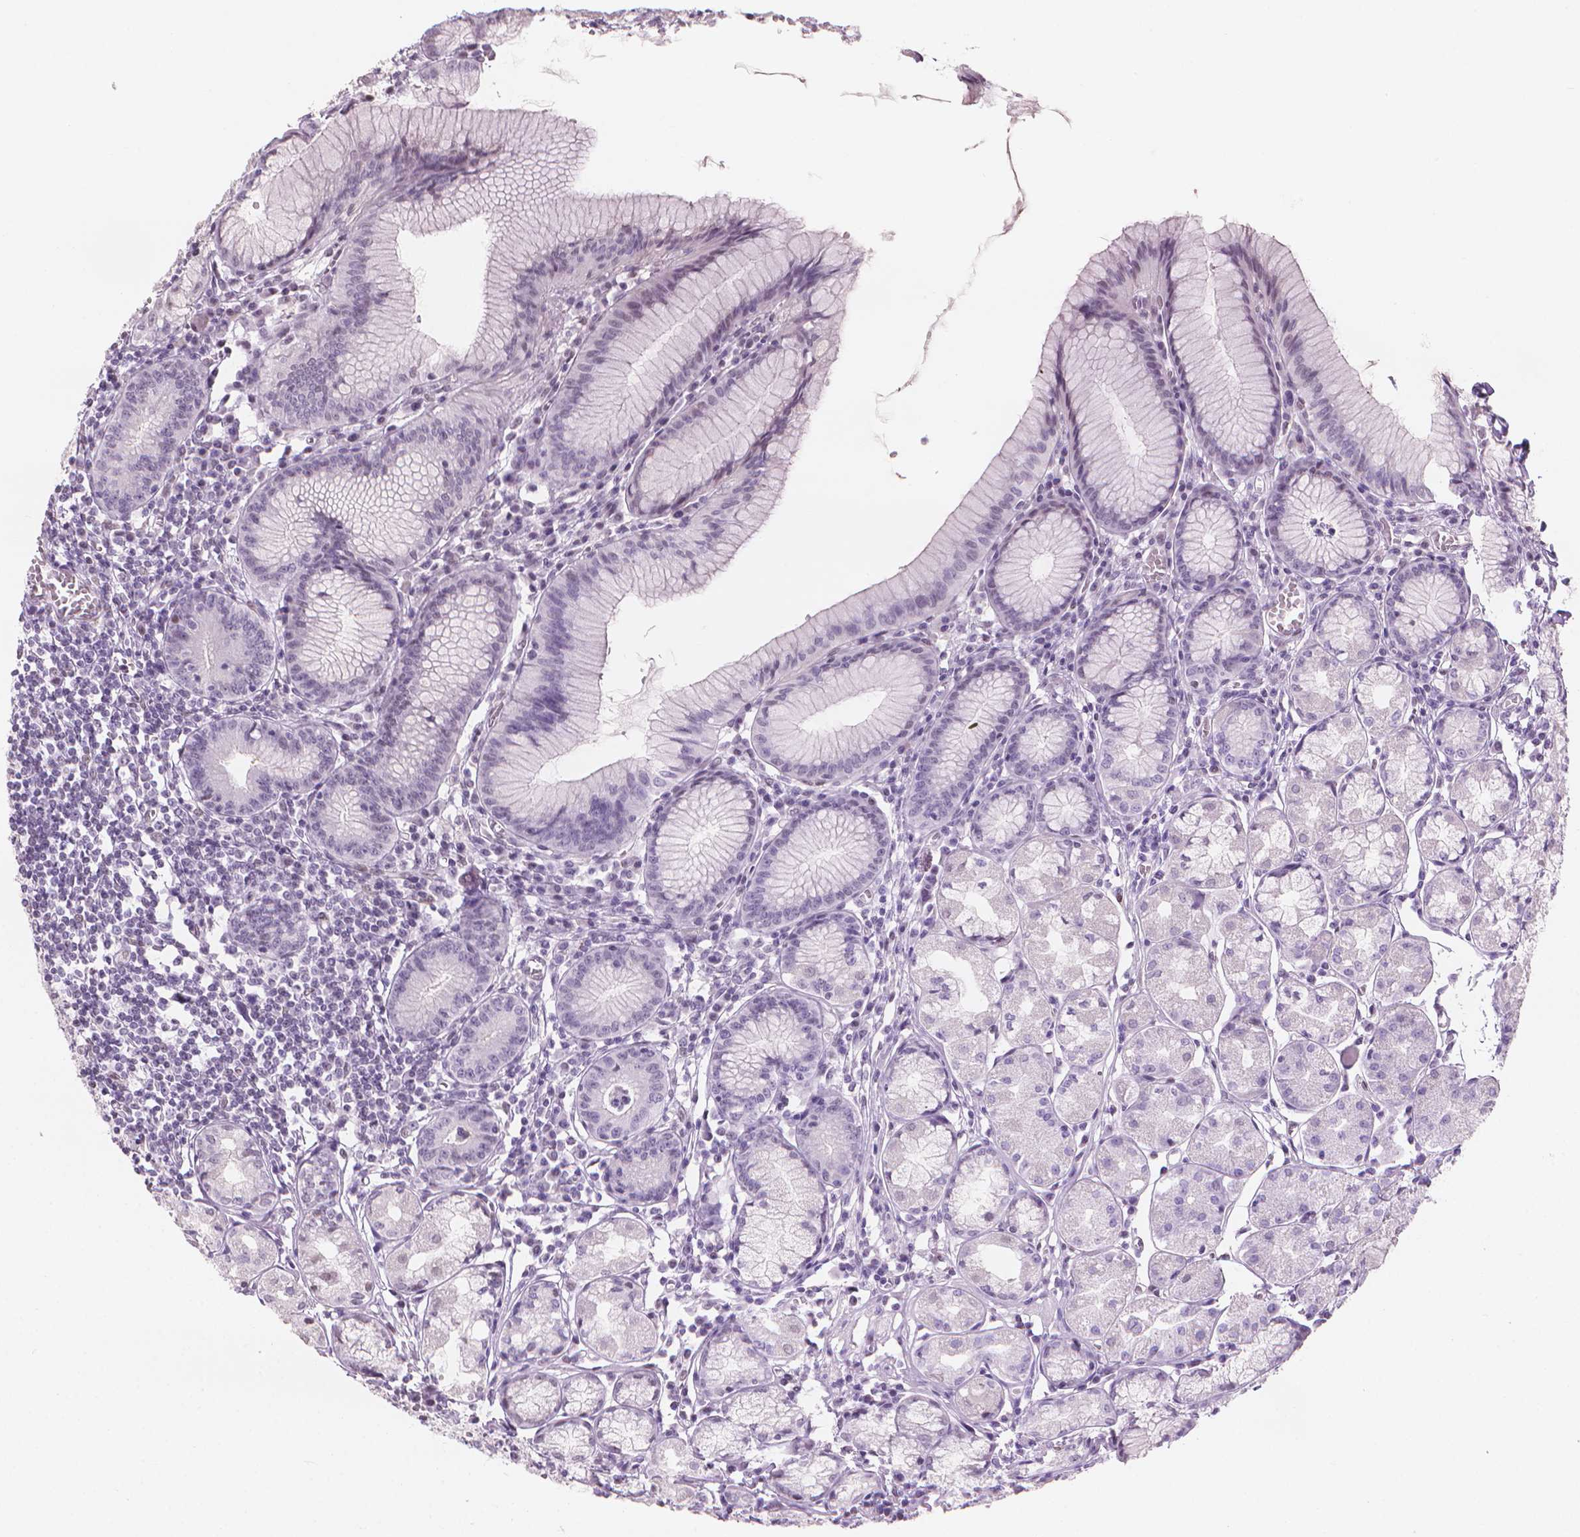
{"staining": {"intensity": "weak", "quantity": "<25%", "location": "nuclear"}, "tissue": "stomach", "cell_type": "Glandular cells", "image_type": "normal", "snomed": [{"axis": "morphology", "description": "Normal tissue, NOS"}, {"axis": "topography", "description": "Stomach"}], "caption": "A high-resolution photomicrograph shows immunohistochemistry (IHC) staining of unremarkable stomach, which reveals no significant positivity in glandular cells. (IHC, brightfield microscopy, high magnification).", "gene": "PIAS2", "patient": {"sex": "male", "age": 55}}